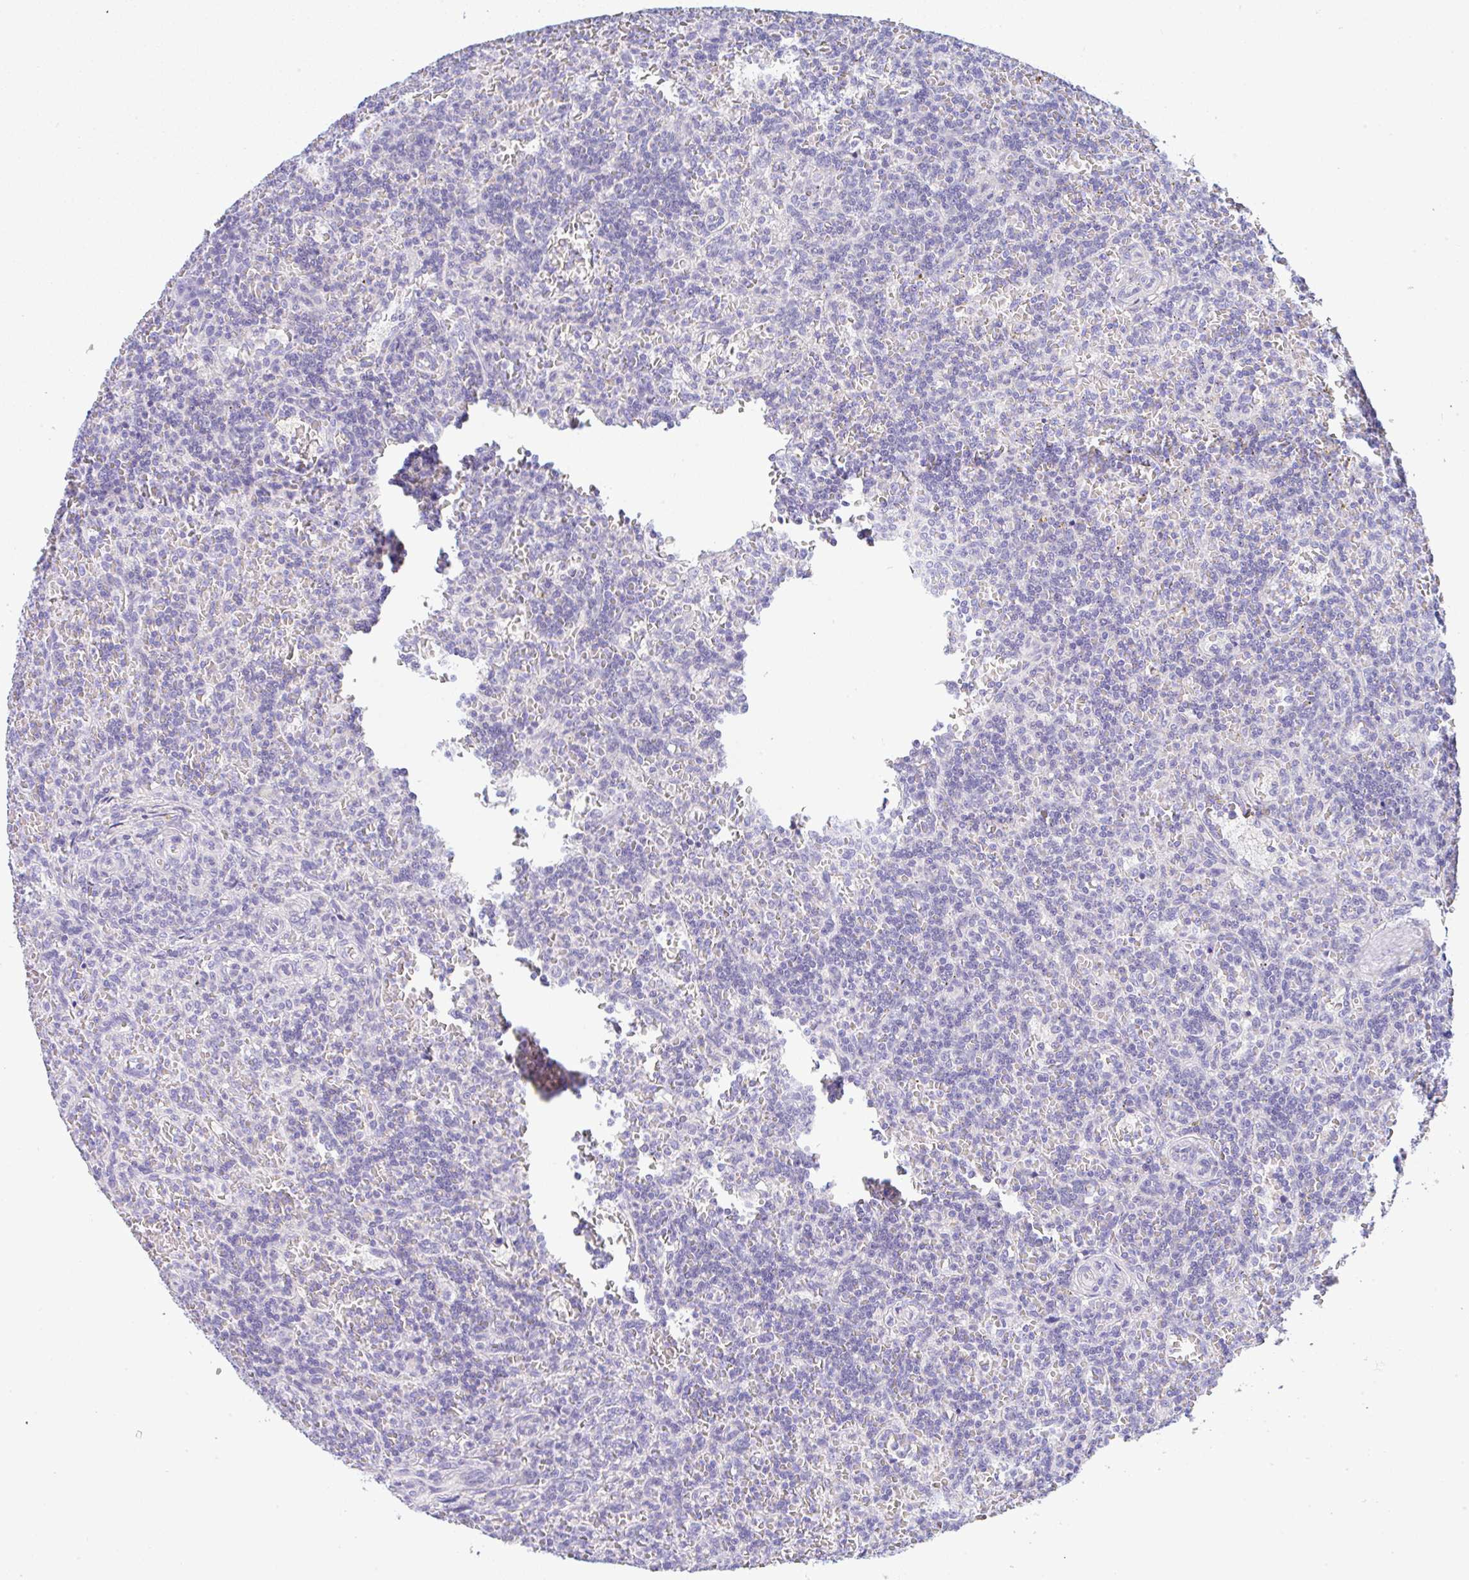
{"staining": {"intensity": "negative", "quantity": "none", "location": "none"}, "tissue": "lymphoma", "cell_type": "Tumor cells", "image_type": "cancer", "snomed": [{"axis": "morphology", "description": "Malignant lymphoma, non-Hodgkin's type, Low grade"}, {"axis": "topography", "description": "Spleen"}], "caption": "DAB (3,3'-diaminobenzidine) immunohistochemical staining of human malignant lymphoma, non-Hodgkin's type (low-grade) exhibits no significant staining in tumor cells.", "gene": "SERPINE3", "patient": {"sex": "male", "age": 73}}